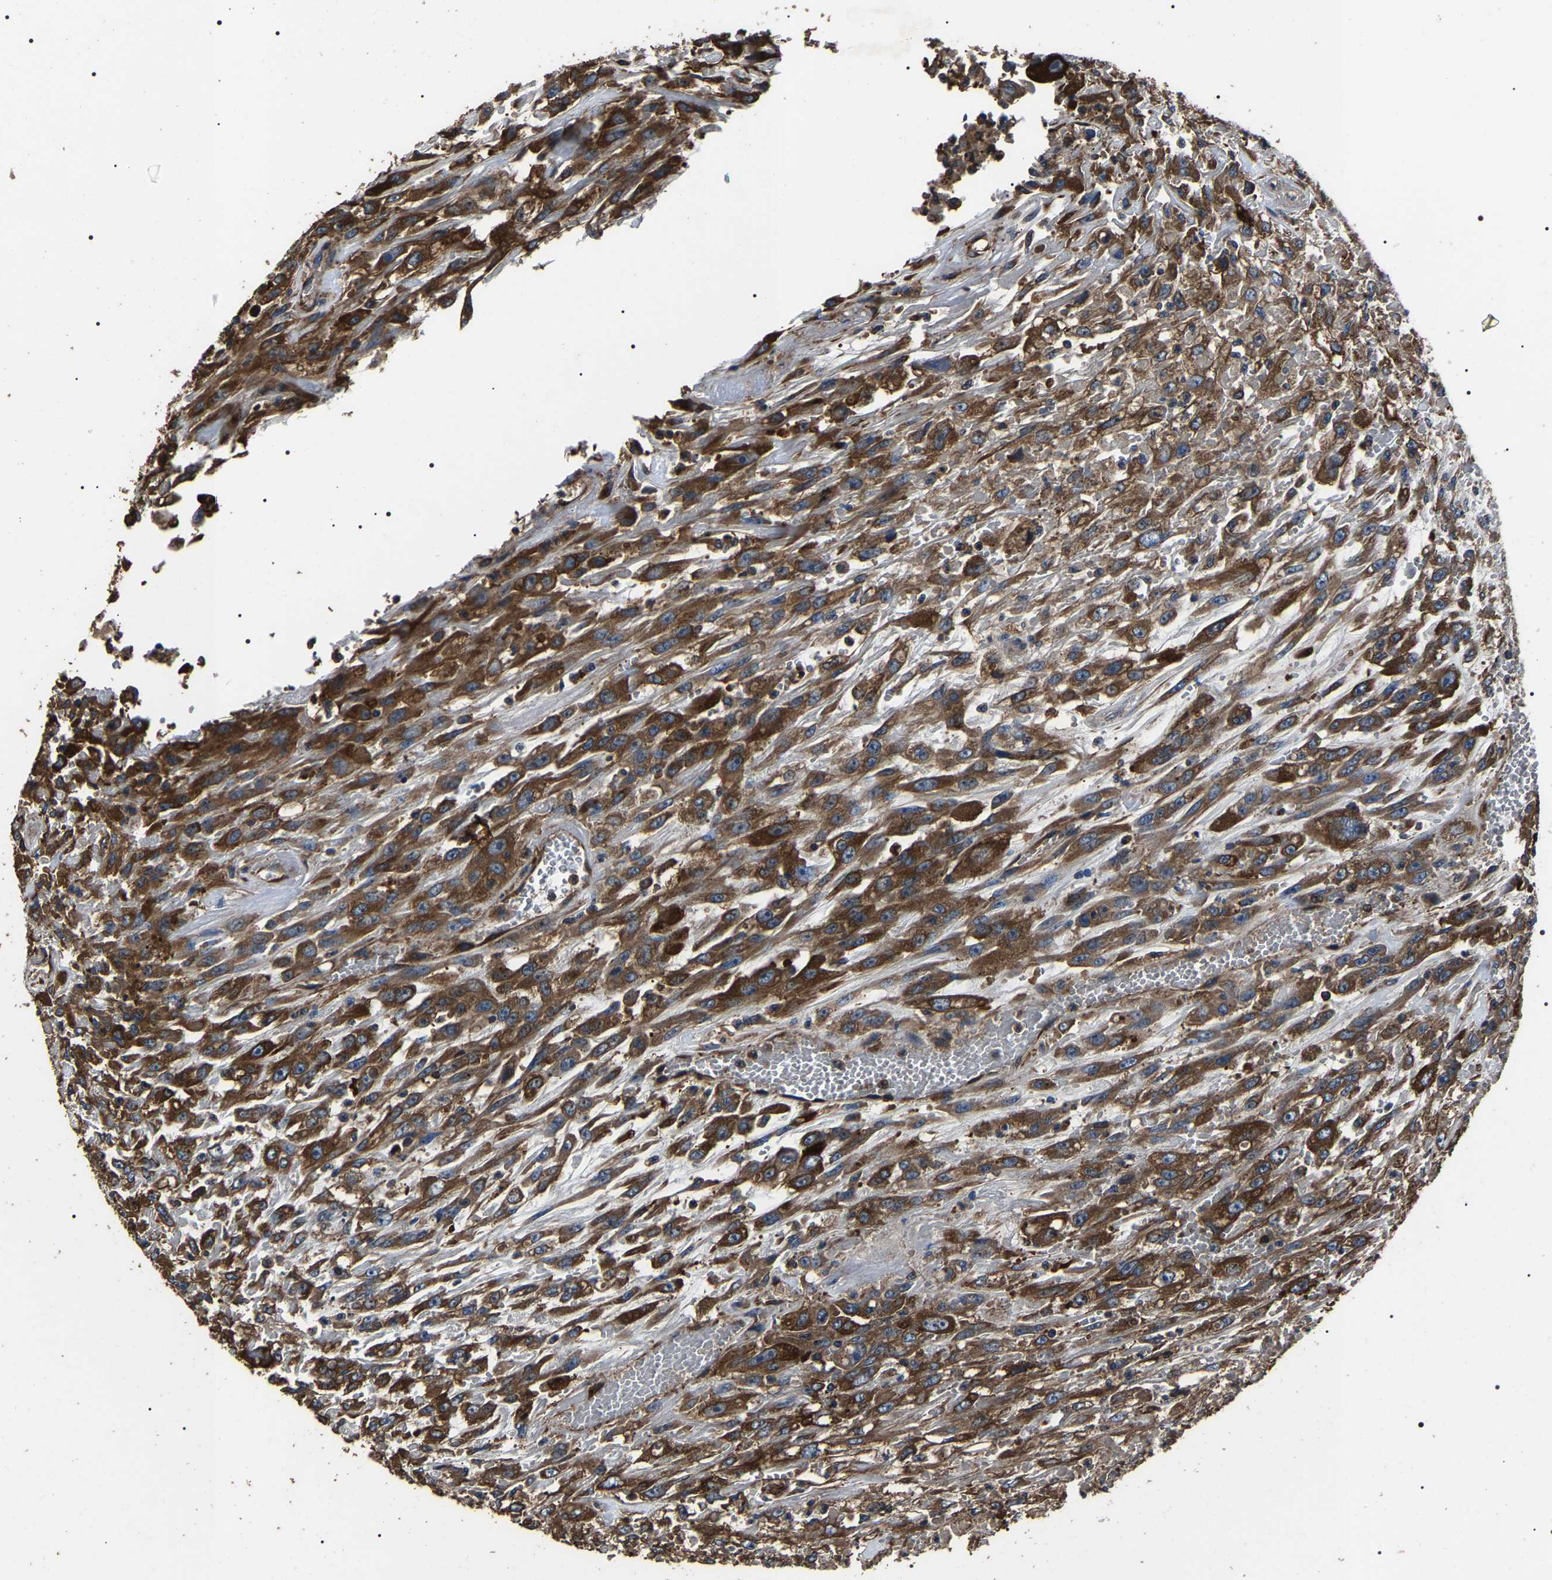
{"staining": {"intensity": "strong", "quantity": ">75%", "location": "cytoplasmic/membranous"}, "tissue": "urothelial cancer", "cell_type": "Tumor cells", "image_type": "cancer", "snomed": [{"axis": "morphology", "description": "Urothelial carcinoma, High grade"}, {"axis": "topography", "description": "Urinary bladder"}], "caption": "This is an image of IHC staining of urothelial cancer, which shows strong positivity in the cytoplasmic/membranous of tumor cells.", "gene": "HSCB", "patient": {"sex": "male", "age": 46}}